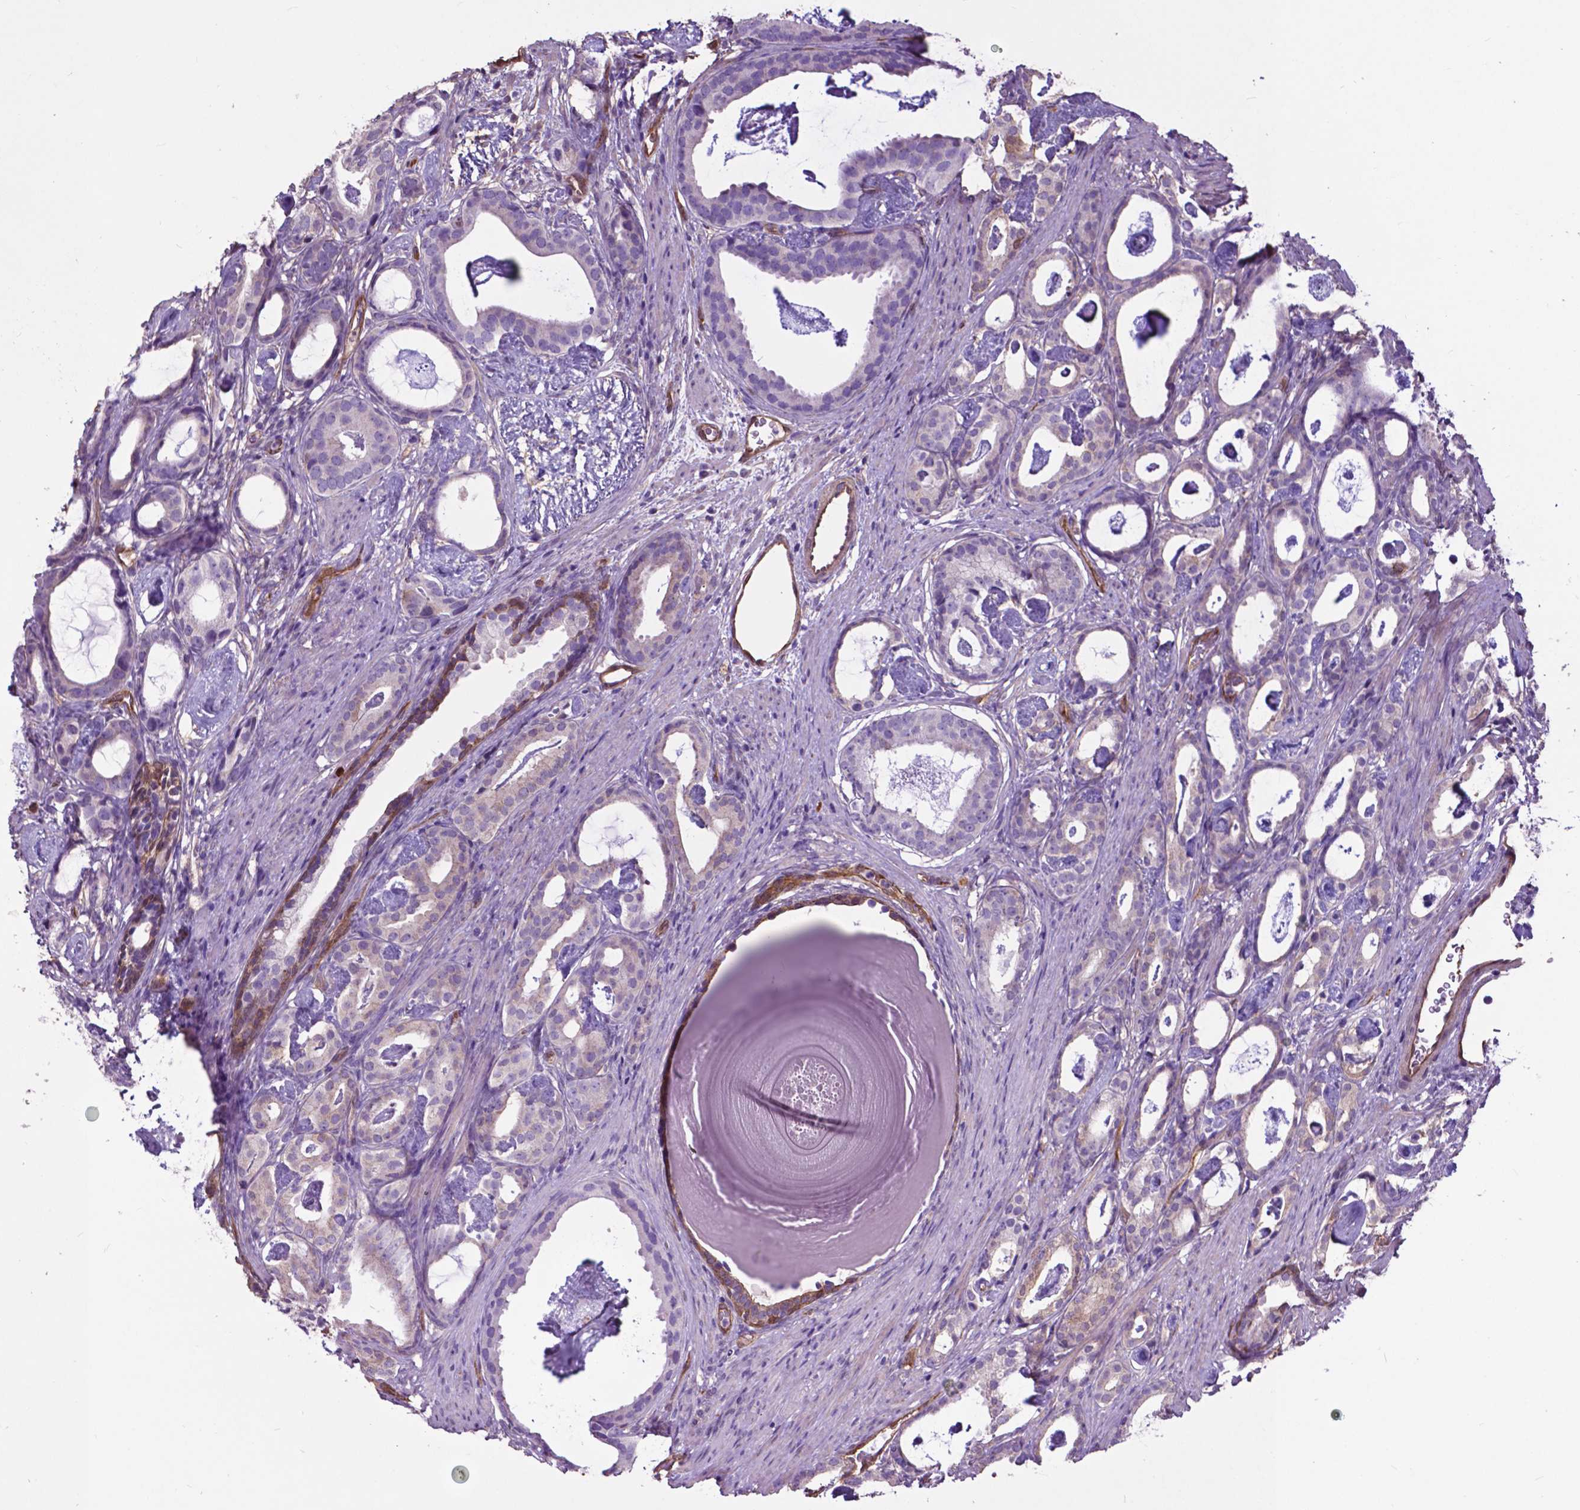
{"staining": {"intensity": "negative", "quantity": "none", "location": "none"}, "tissue": "prostate cancer", "cell_type": "Tumor cells", "image_type": "cancer", "snomed": [{"axis": "morphology", "description": "Adenocarcinoma, Low grade"}, {"axis": "topography", "description": "Prostate and seminal vesicle, NOS"}], "caption": "The image displays no significant staining in tumor cells of prostate cancer.", "gene": "PDLIM1", "patient": {"sex": "male", "age": 71}}